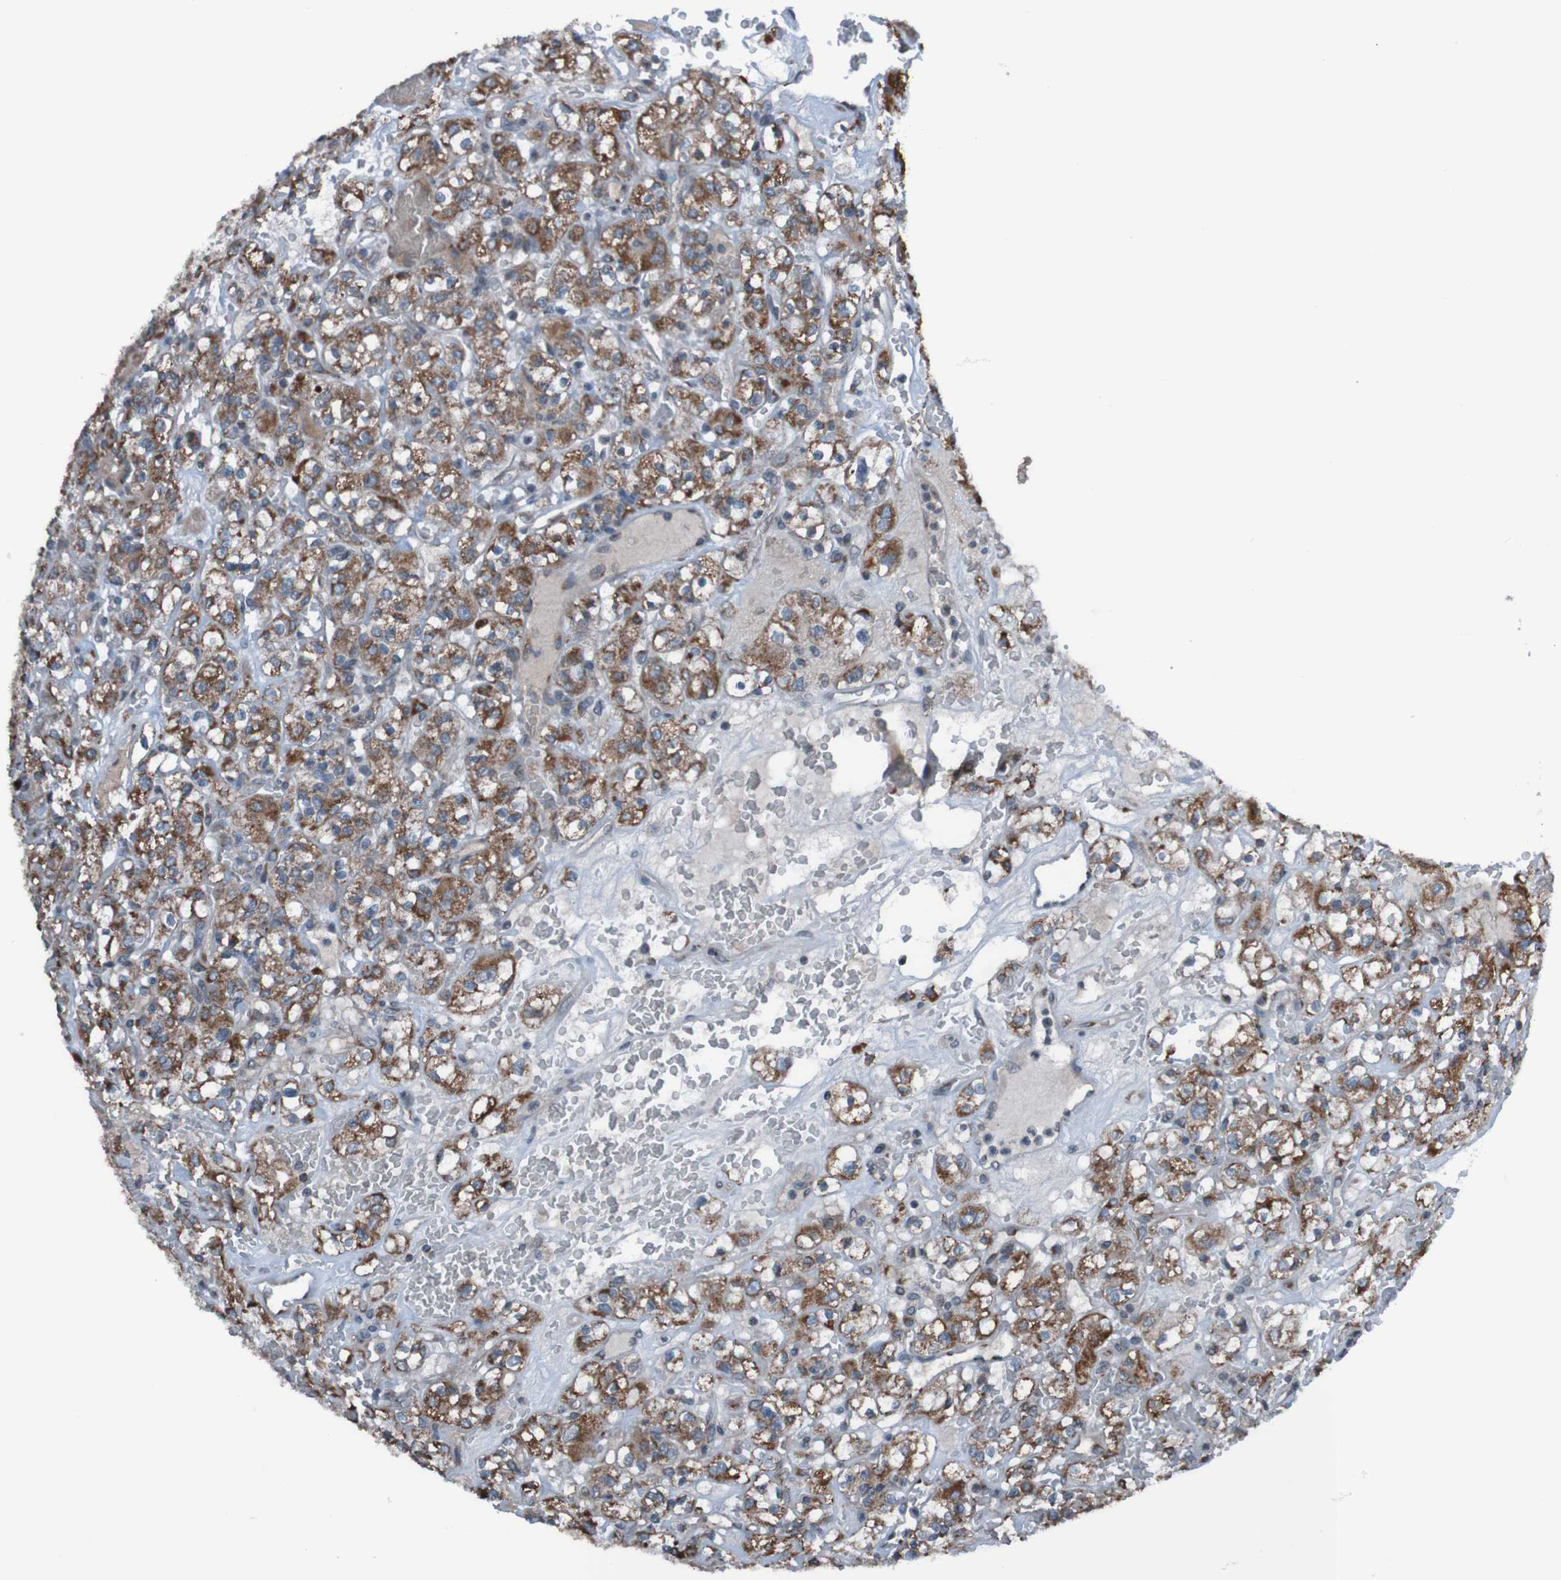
{"staining": {"intensity": "moderate", "quantity": ">75%", "location": "cytoplasmic/membranous"}, "tissue": "renal cancer", "cell_type": "Tumor cells", "image_type": "cancer", "snomed": [{"axis": "morphology", "description": "Normal tissue, NOS"}, {"axis": "morphology", "description": "Adenocarcinoma, NOS"}, {"axis": "topography", "description": "Kidney"}], "caption": "A high-resolution micrograph shows immunohistochemistry staining of renal cancer, which exhibits moderate cytoplasmic/membranous positivity in about >75% of tumor cells.", "gene": "UNG", "patient": {"sex": "female", "age": 72}}